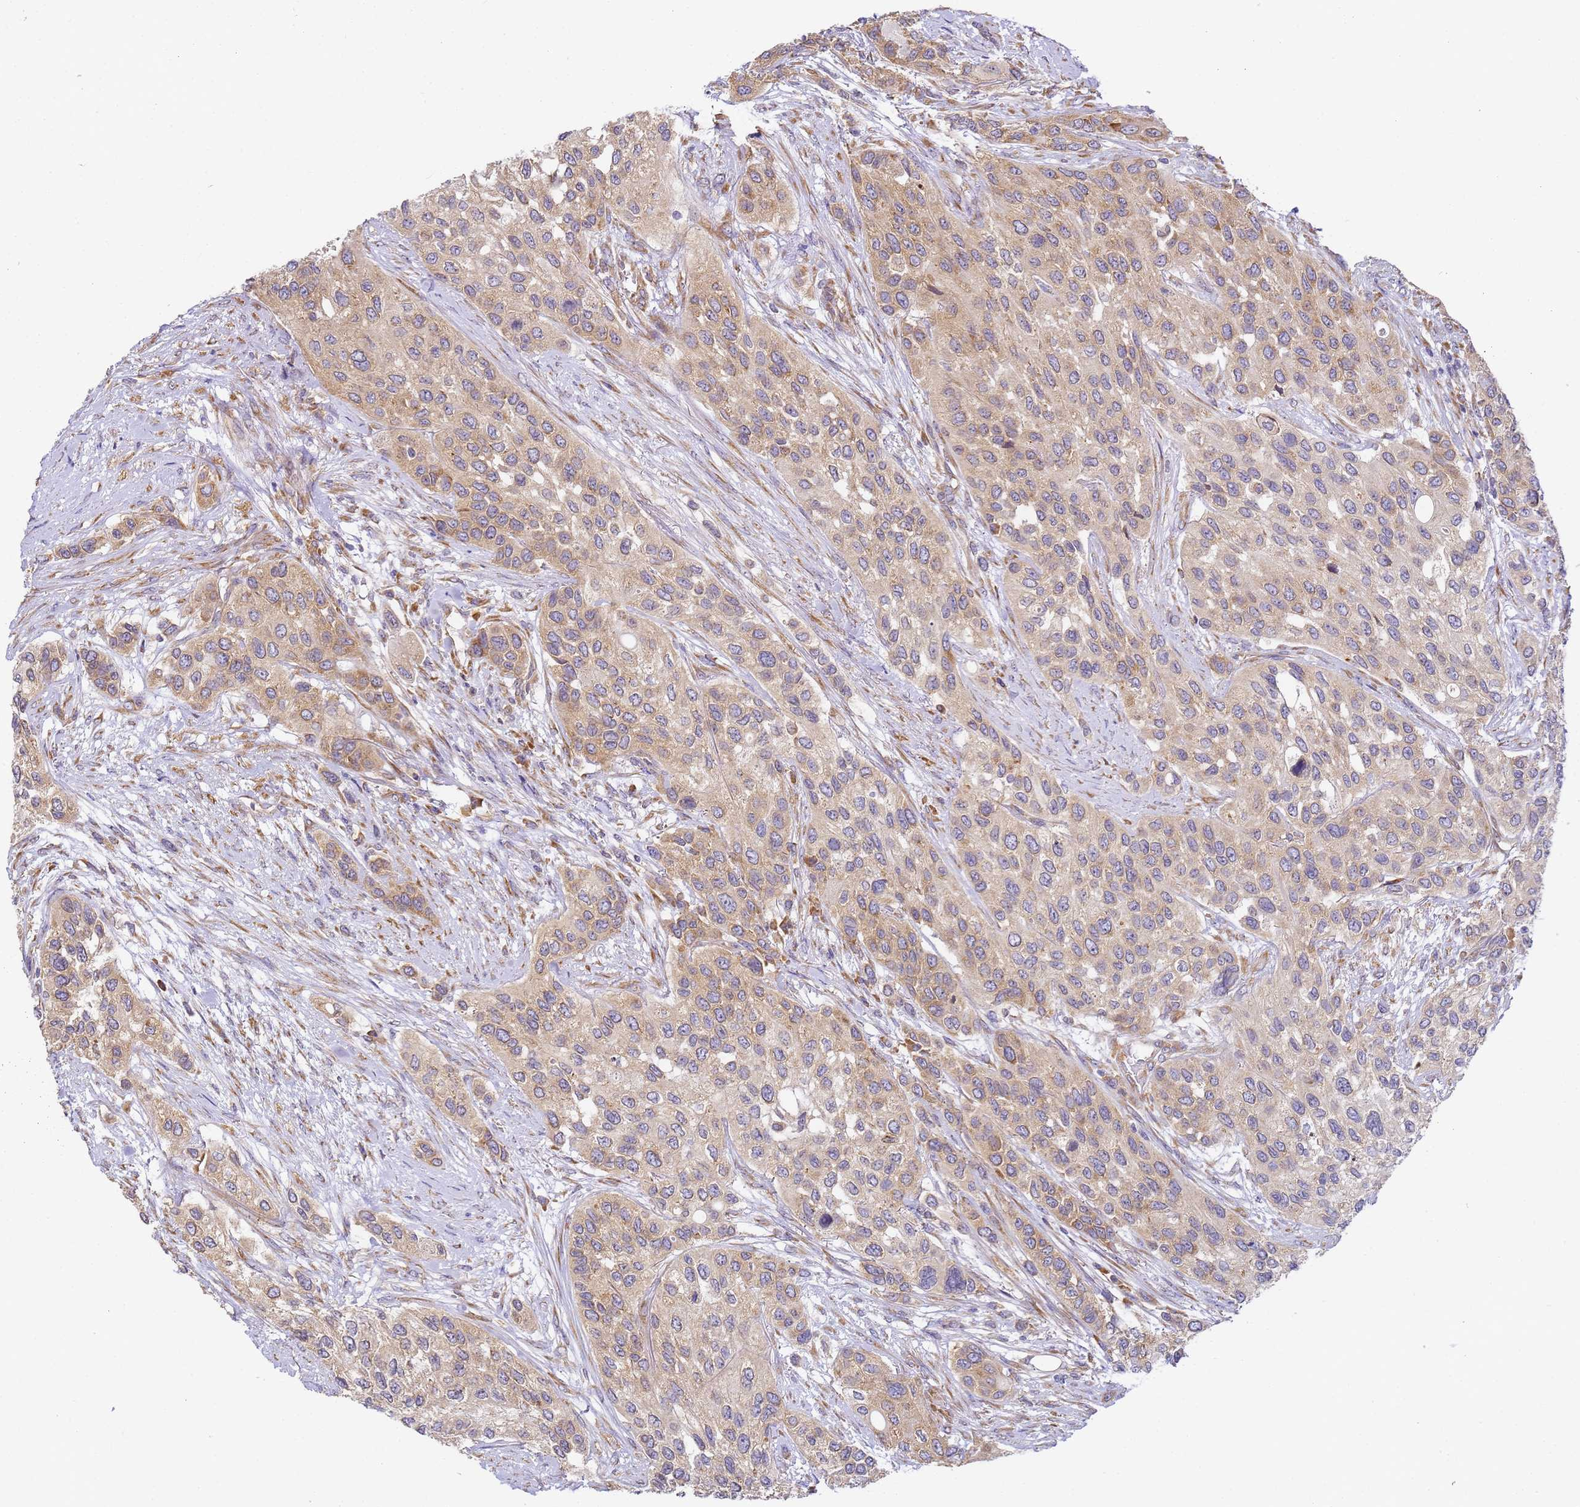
{"staining": {"intensity": "moderate", "quantity": ">75%", "location": "cytoplasmic/membranous"}, "tissue": "urothelial cancer", "cell_type": "Tumor cells", "image_type": "cancer", "snomed": [{"axis": "morphology", "description": "Normal tissue, NOS"}, {"axis": "morphology", "description": "Urothelial carcinoma, High grade"}, {"axis": "topography", "description": "Vascular tissue"}, {"axis": "topography", "description": "Urinary bladder"}], "caption": "Immunohistochemistry (IHC) photomicrograph of urothelial cancer stained for a protein (brown), which exhibits medium levels of moderate cytoplasmic/membranous staining in approximately >75% of tumor cells.", "gene": "RPL13A", "patient": {"sex": "female", "age": 56}}